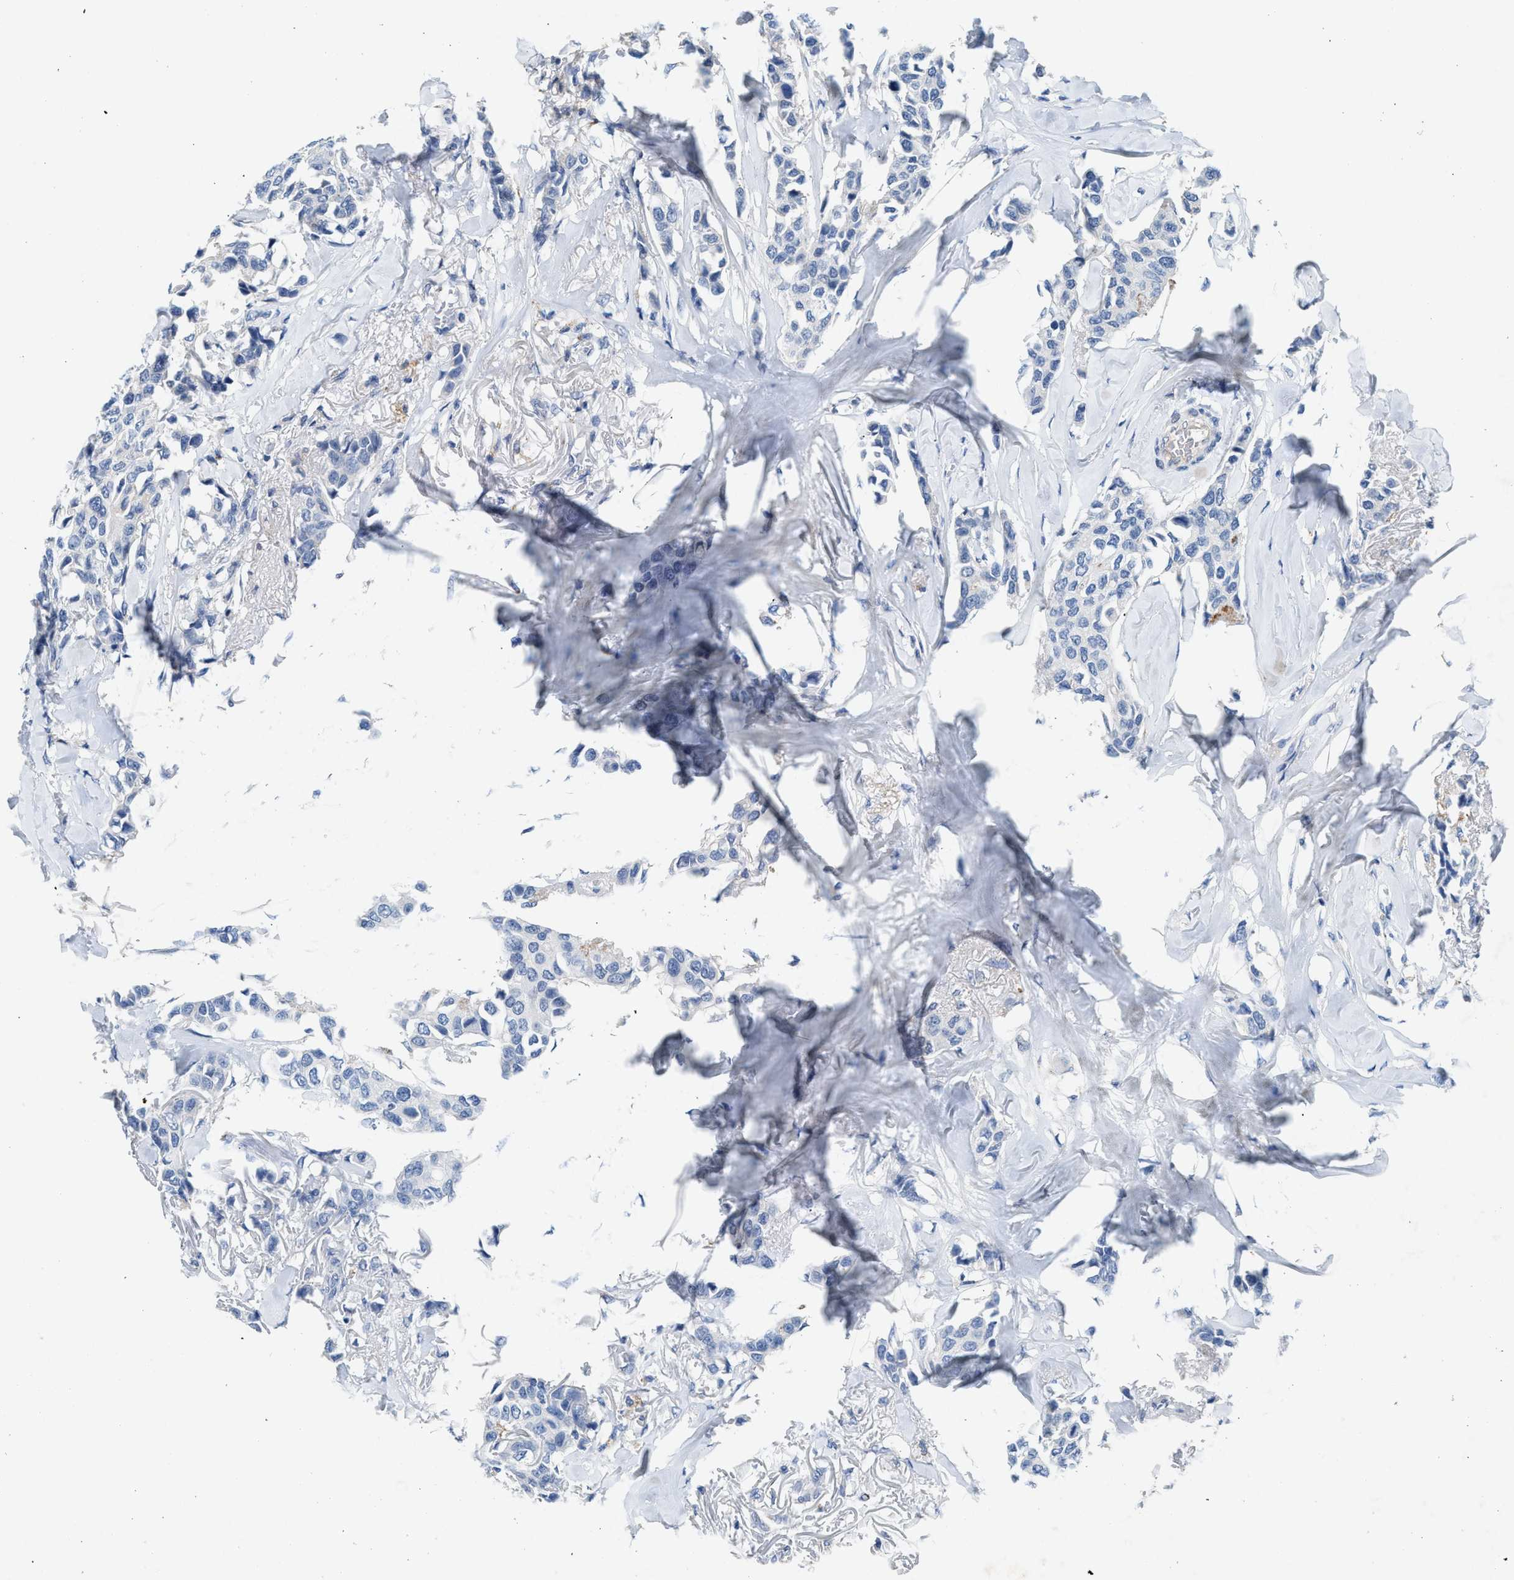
{"staining": {"intensity": "negative", "quantity": "none", "location": "none"}, "tissue": "breast cancer", "cell_type": "Tumor cells", "image_type": "cancer", "snomed": [{"axis": "morphology", "description": "Duct carcinoma"}, {"axis": "topography", "description": "Breast"}], "caption": "This is an immunohistochemistry histopathology image of breast cancer (invasive ductal carcinoma). There is no positivity in tumor cells.", "gene": "SLC5A5", "patient": {"sex": "female", "age": 80}}